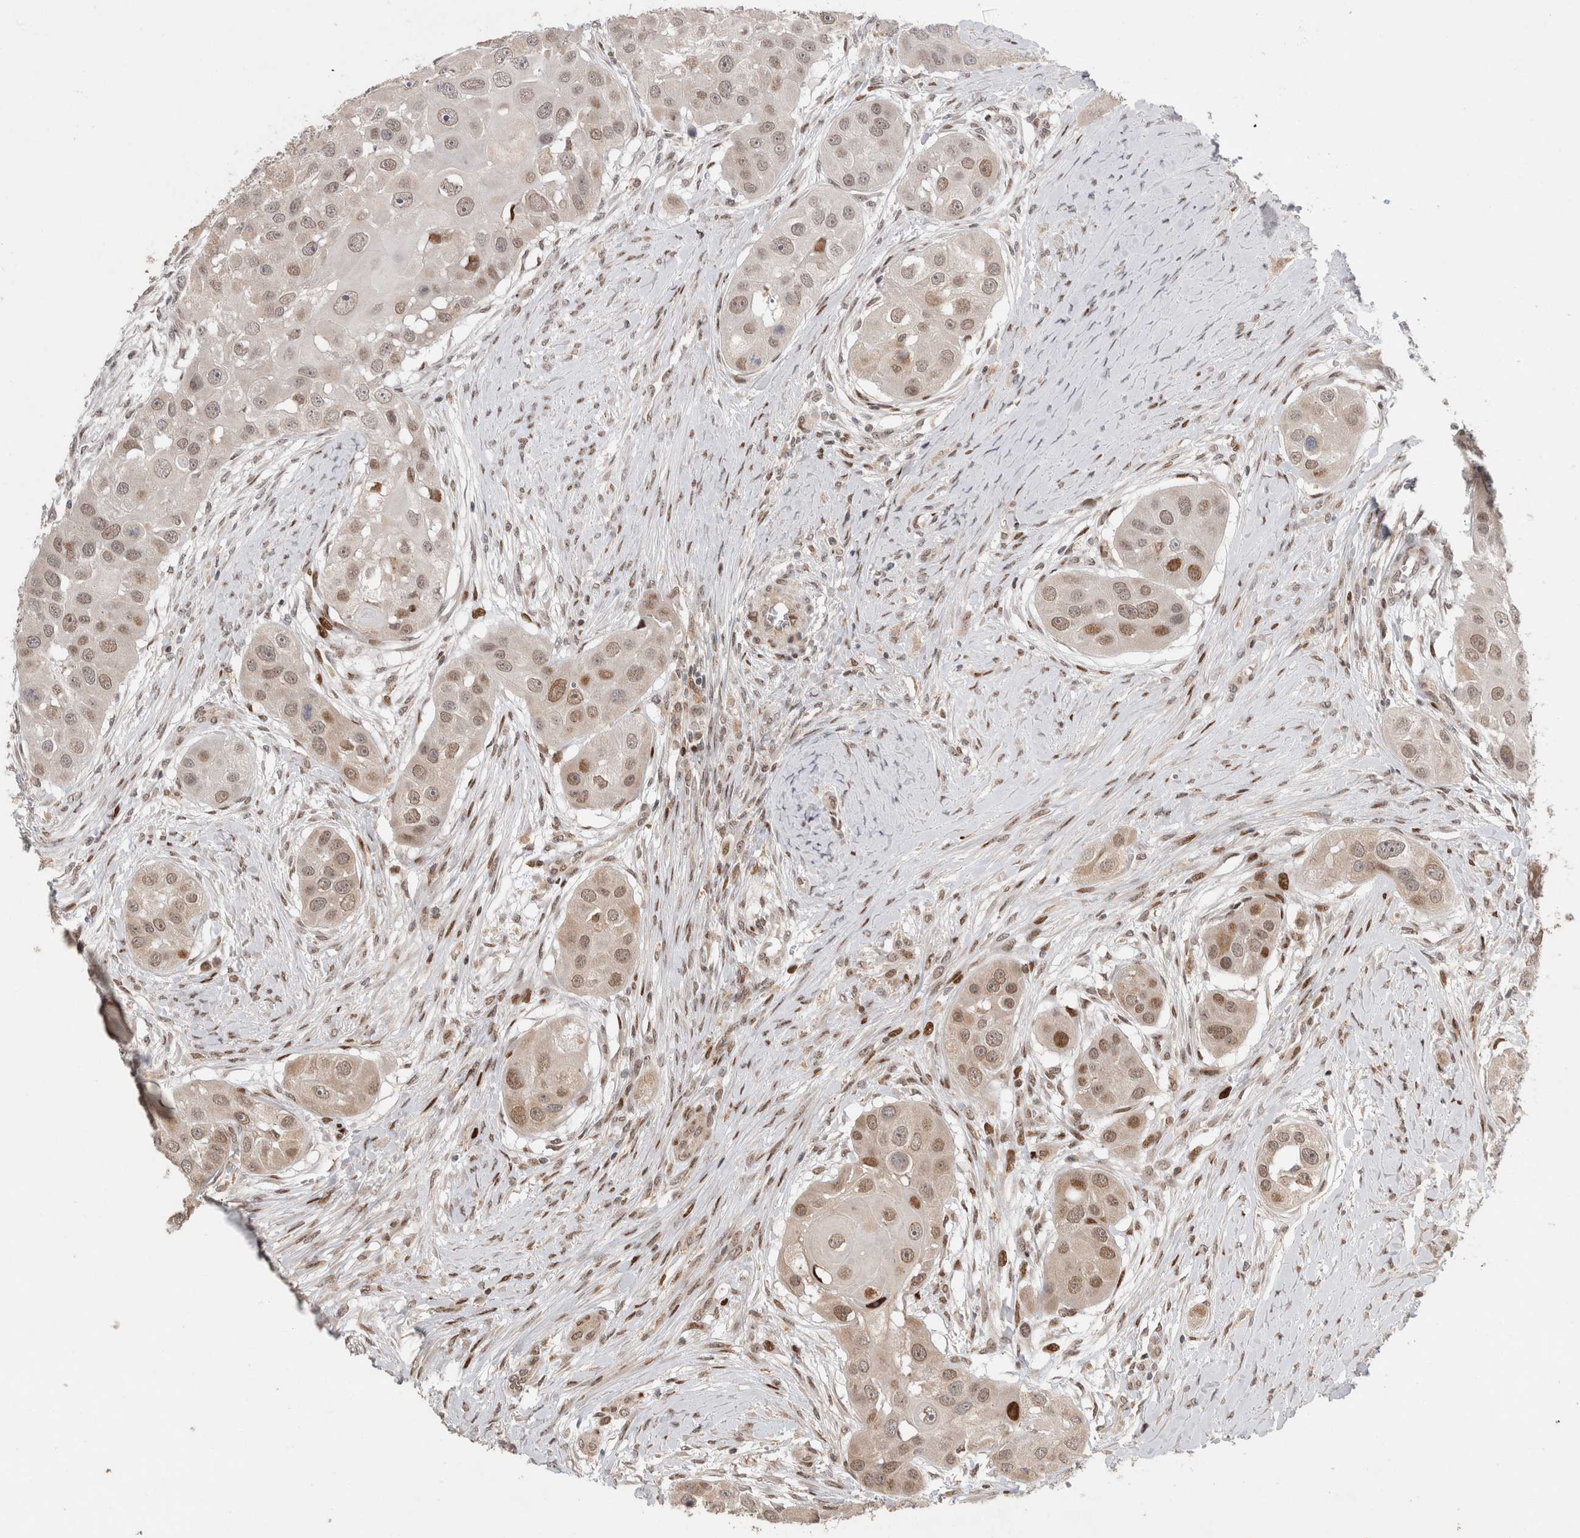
{"staining": {"intensity": "strong", "quantity": "<25%", "location": "nuclear"}, "tissue": "head and neck cancer", "cell_type": "Tumor cells", "image_type": "cancer", "snomed": [{"axis": "morphology", "description": "Normal tissue, NOS"}, {"axis": "morphology", "description": "Squamous cell carcinoma, NOS"}, {"axis": "topography", "description": "Skeletal muscle"}, {"axis": "topography", "description": "Head-Neck"}], "caption": "Immunohistochemistry (IHC) photomicrograph of neoplastic tissue: human head and neck squamous cell carcinoma stained using immunohistochemistry (IHC) displays medium levels of strong protein expression localized specifically in the nuclear of tumor cells, appearing as a nuclear brown color.", "gene": "C8orf58", "patient": {"sex": "male", "age": 51}}